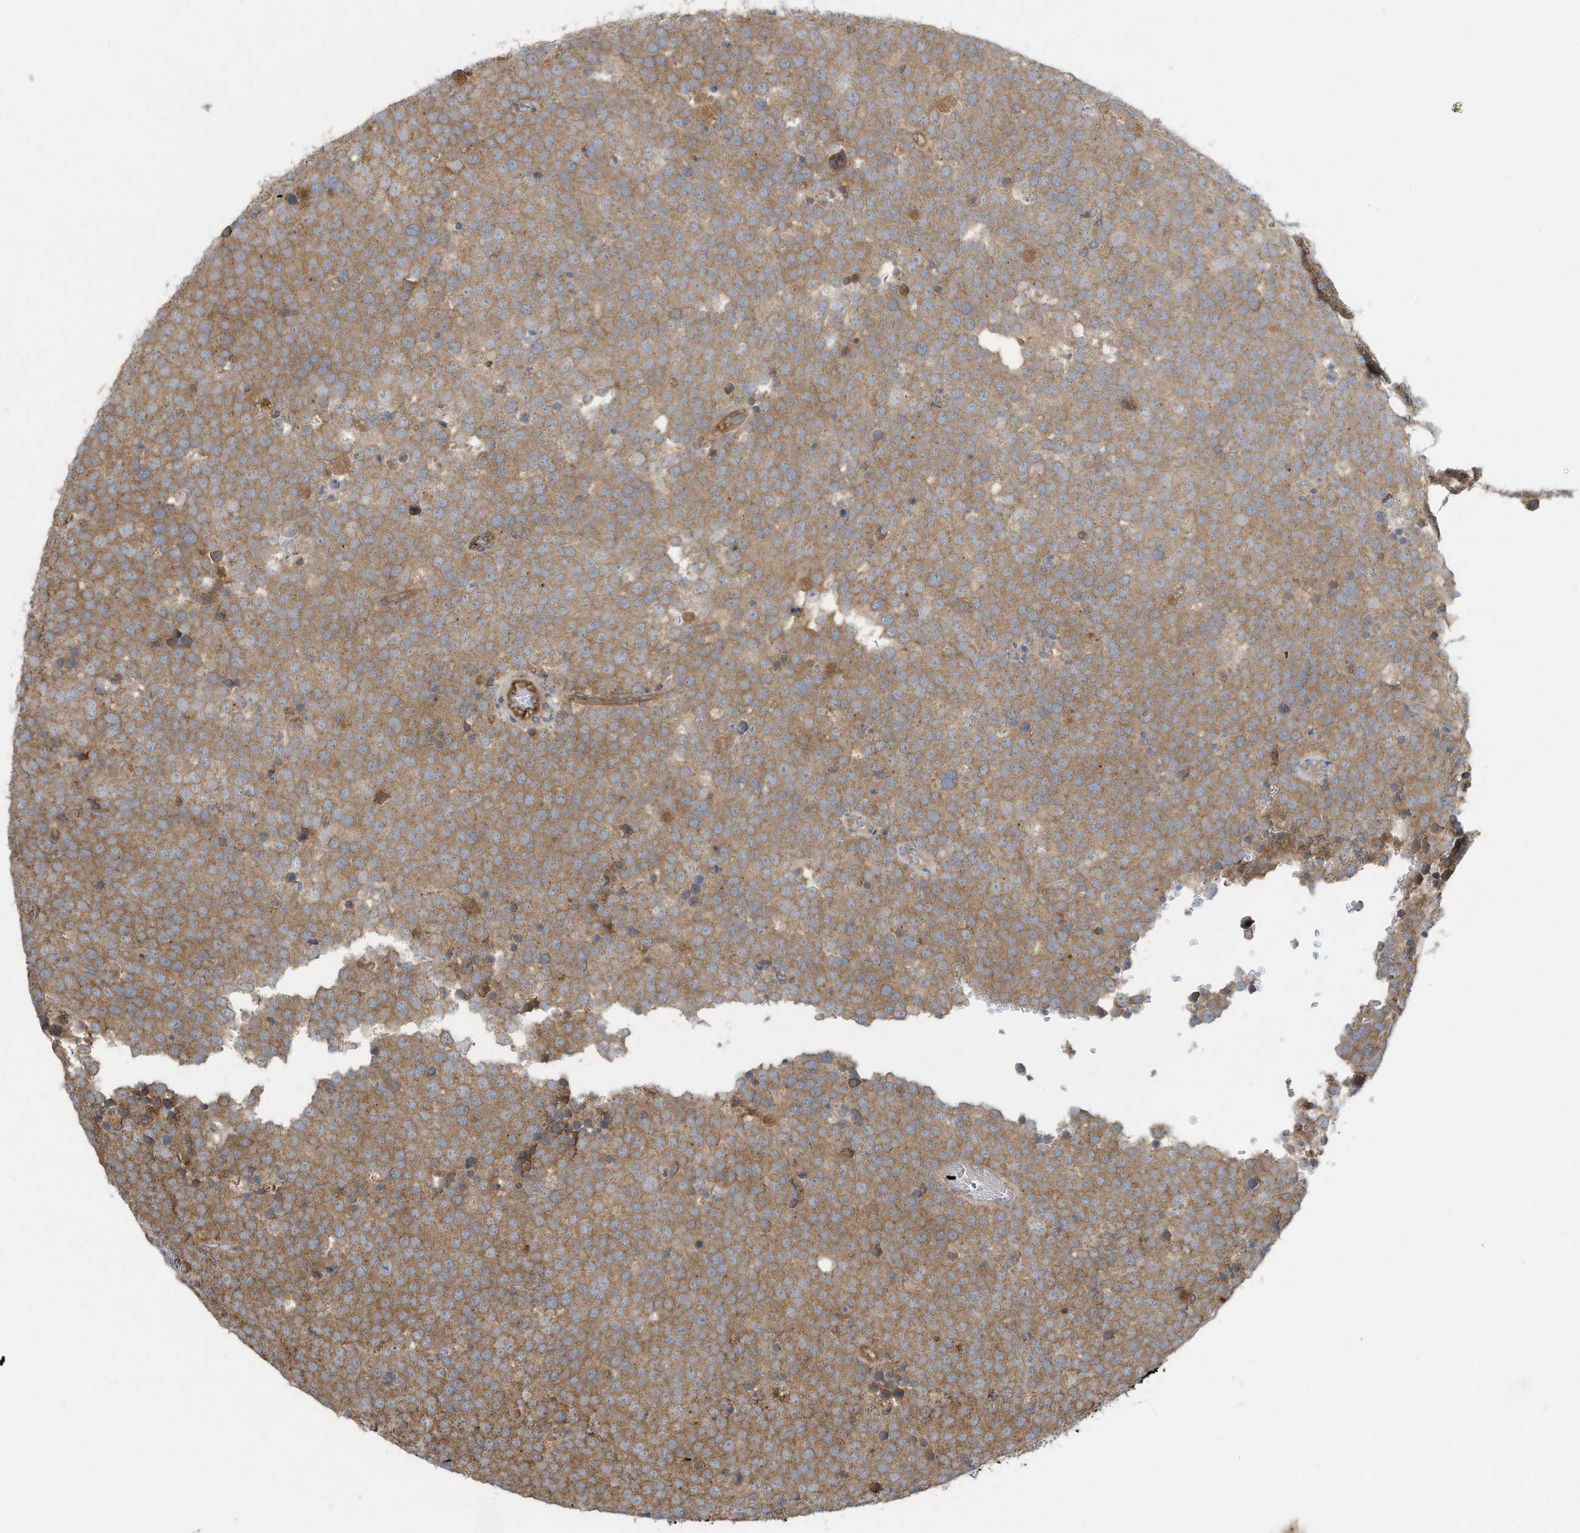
{"staining": {"intensity": "moderate", "quantity": ">75%", "location": "cytoplasmic/membranous"}, "tissue": "testis cancer", "cell_type": "Tumor cells", "image_type": "cancer", "snomed": [{"axis": "morphology", "description": "Seminoma, NOS"}, {"axis": "topography", "description": "Testis"}], "caption": "Human seminoma (testis) stained with a protein marker shows moderate staining in tumor cells.", "gene": "SYNJ2", "patient": {"sex": "male", "age": 71}}